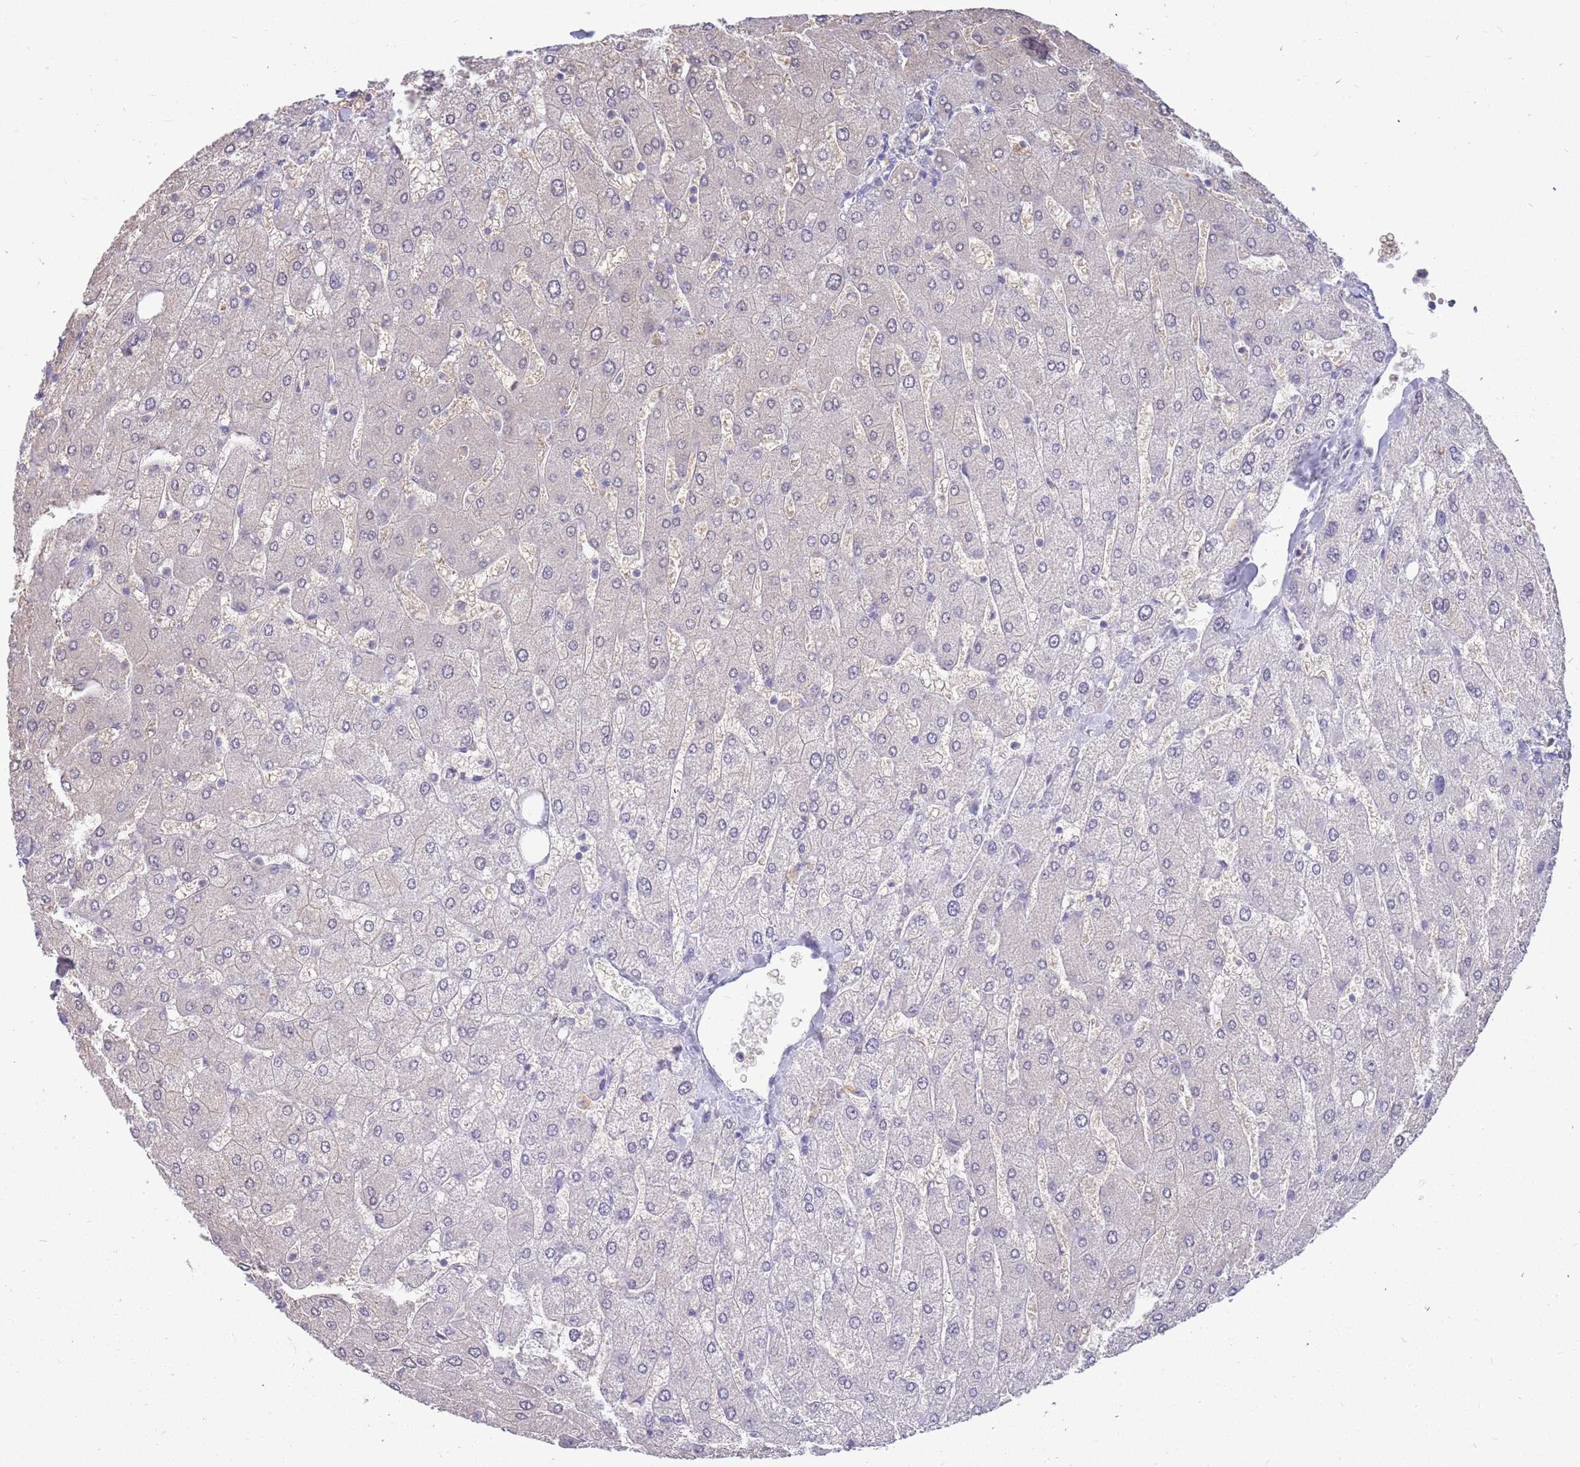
{"staining": {"intensity": "negative", "quantity": "none", "location": "none"}, "tissue": "liver", "cell_type": "Cholangiocytes", "image_type": "normal", "snomed": [{"axis": "morphology", "description": "Normal tissue, NOS"}, {"axis": "topography", "description": "Liver"}], "caption": "This histopathology image is of normal liver stained with immunohistochemistry to label a protein in brown with the nuclei are counter-stained blue. There is no expression in cholangiocytes.", "gene": "AP5S1", "patient": {"sex": "male", "age": 55}}